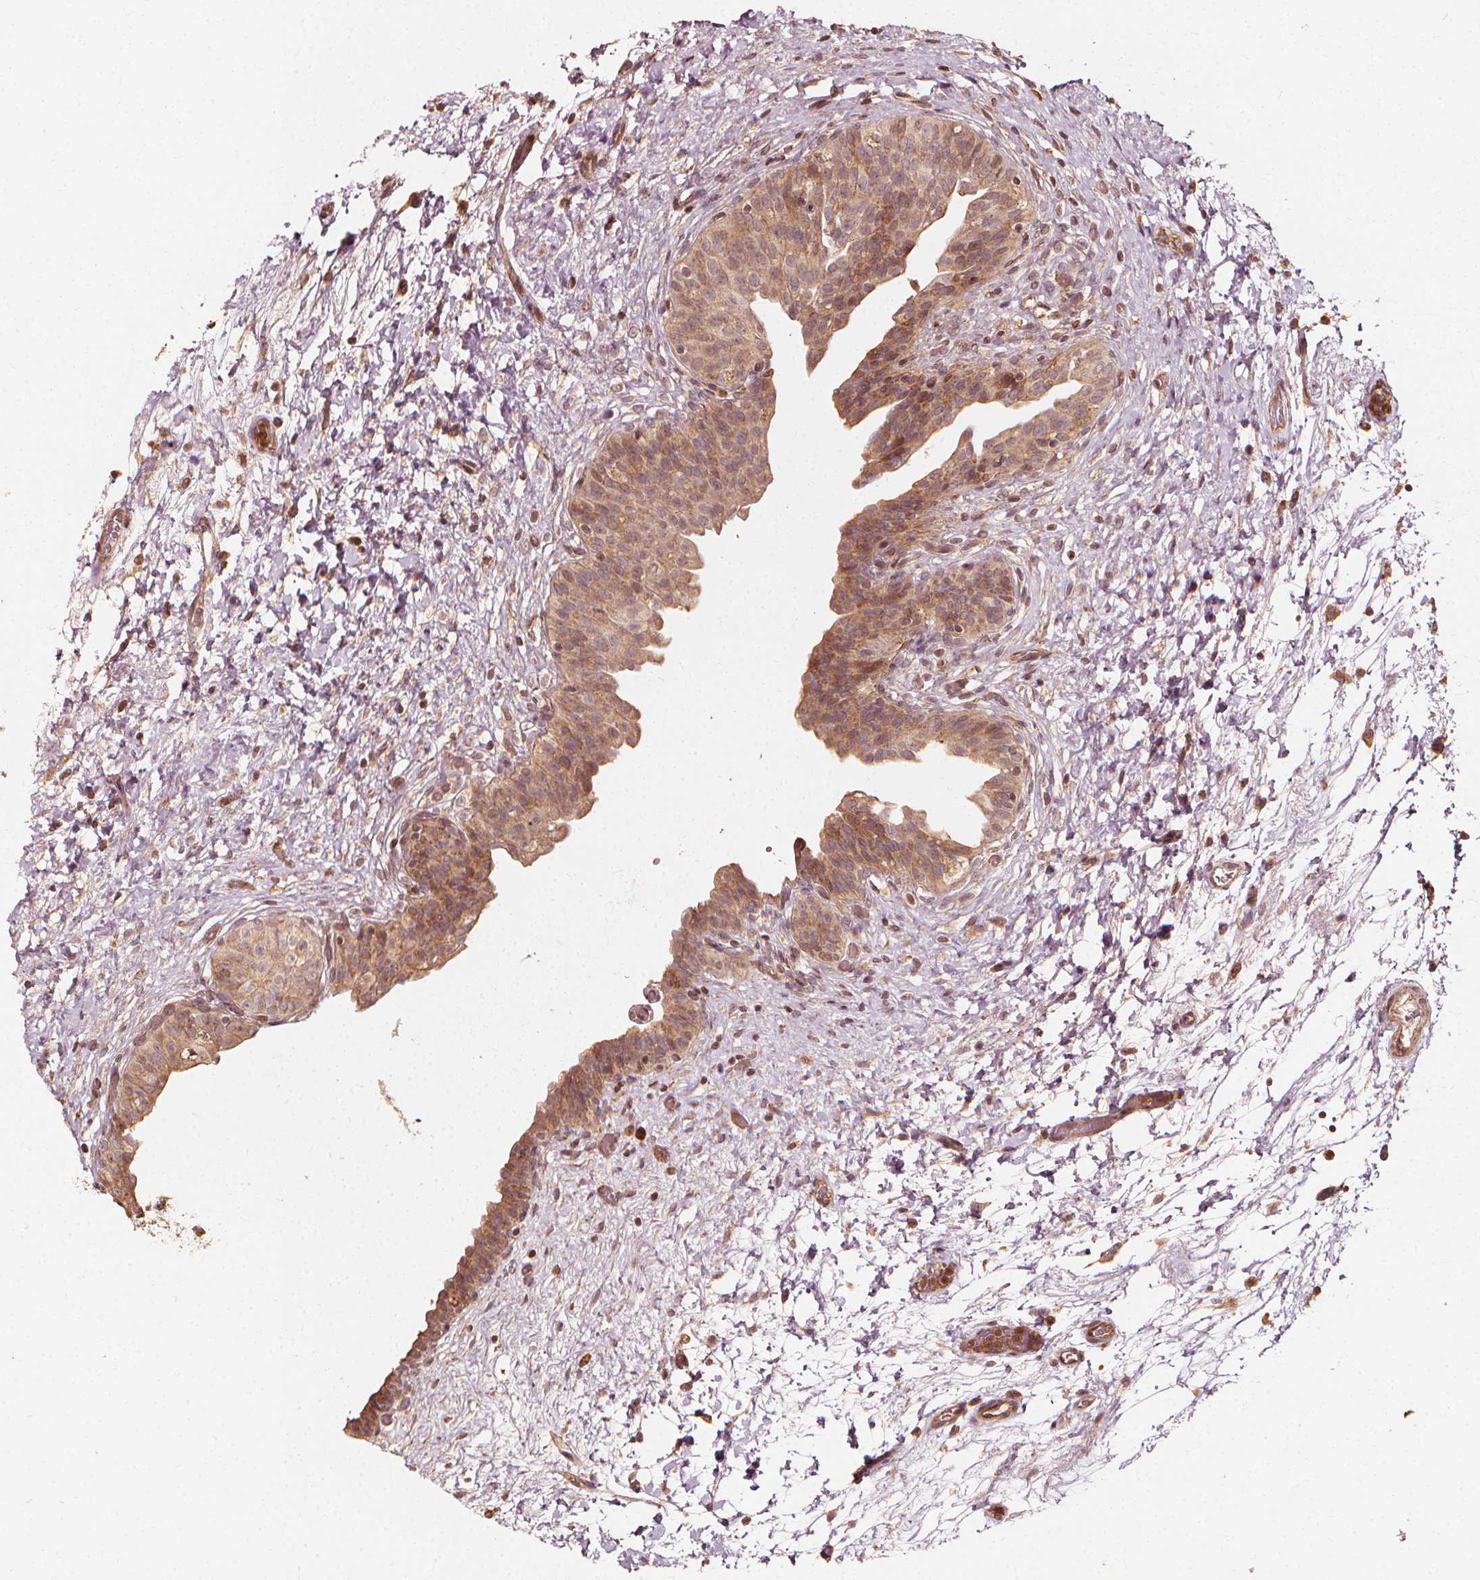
{"staining": {"intensity": "moderate", "quantity": ">75%", "location": "cytoplasmic/membranous,nuclear"}, "tissue": "urinary bladder", "cell_type": "Urothelial cells", "image_type": "normal", "snomed": [{"axis": "morphology", "description": "Normal tissue, NOS"}, {"axis": "topography", "description": "Urinary bladder"}], "caption": "Moderate cytoplasmic/membranous,nuclear staining is identified in approximately >75% of urothelial cells in normal urinary bladder.", "gene": "NPC1", "patient": {"sex": "male", "age": 69}}